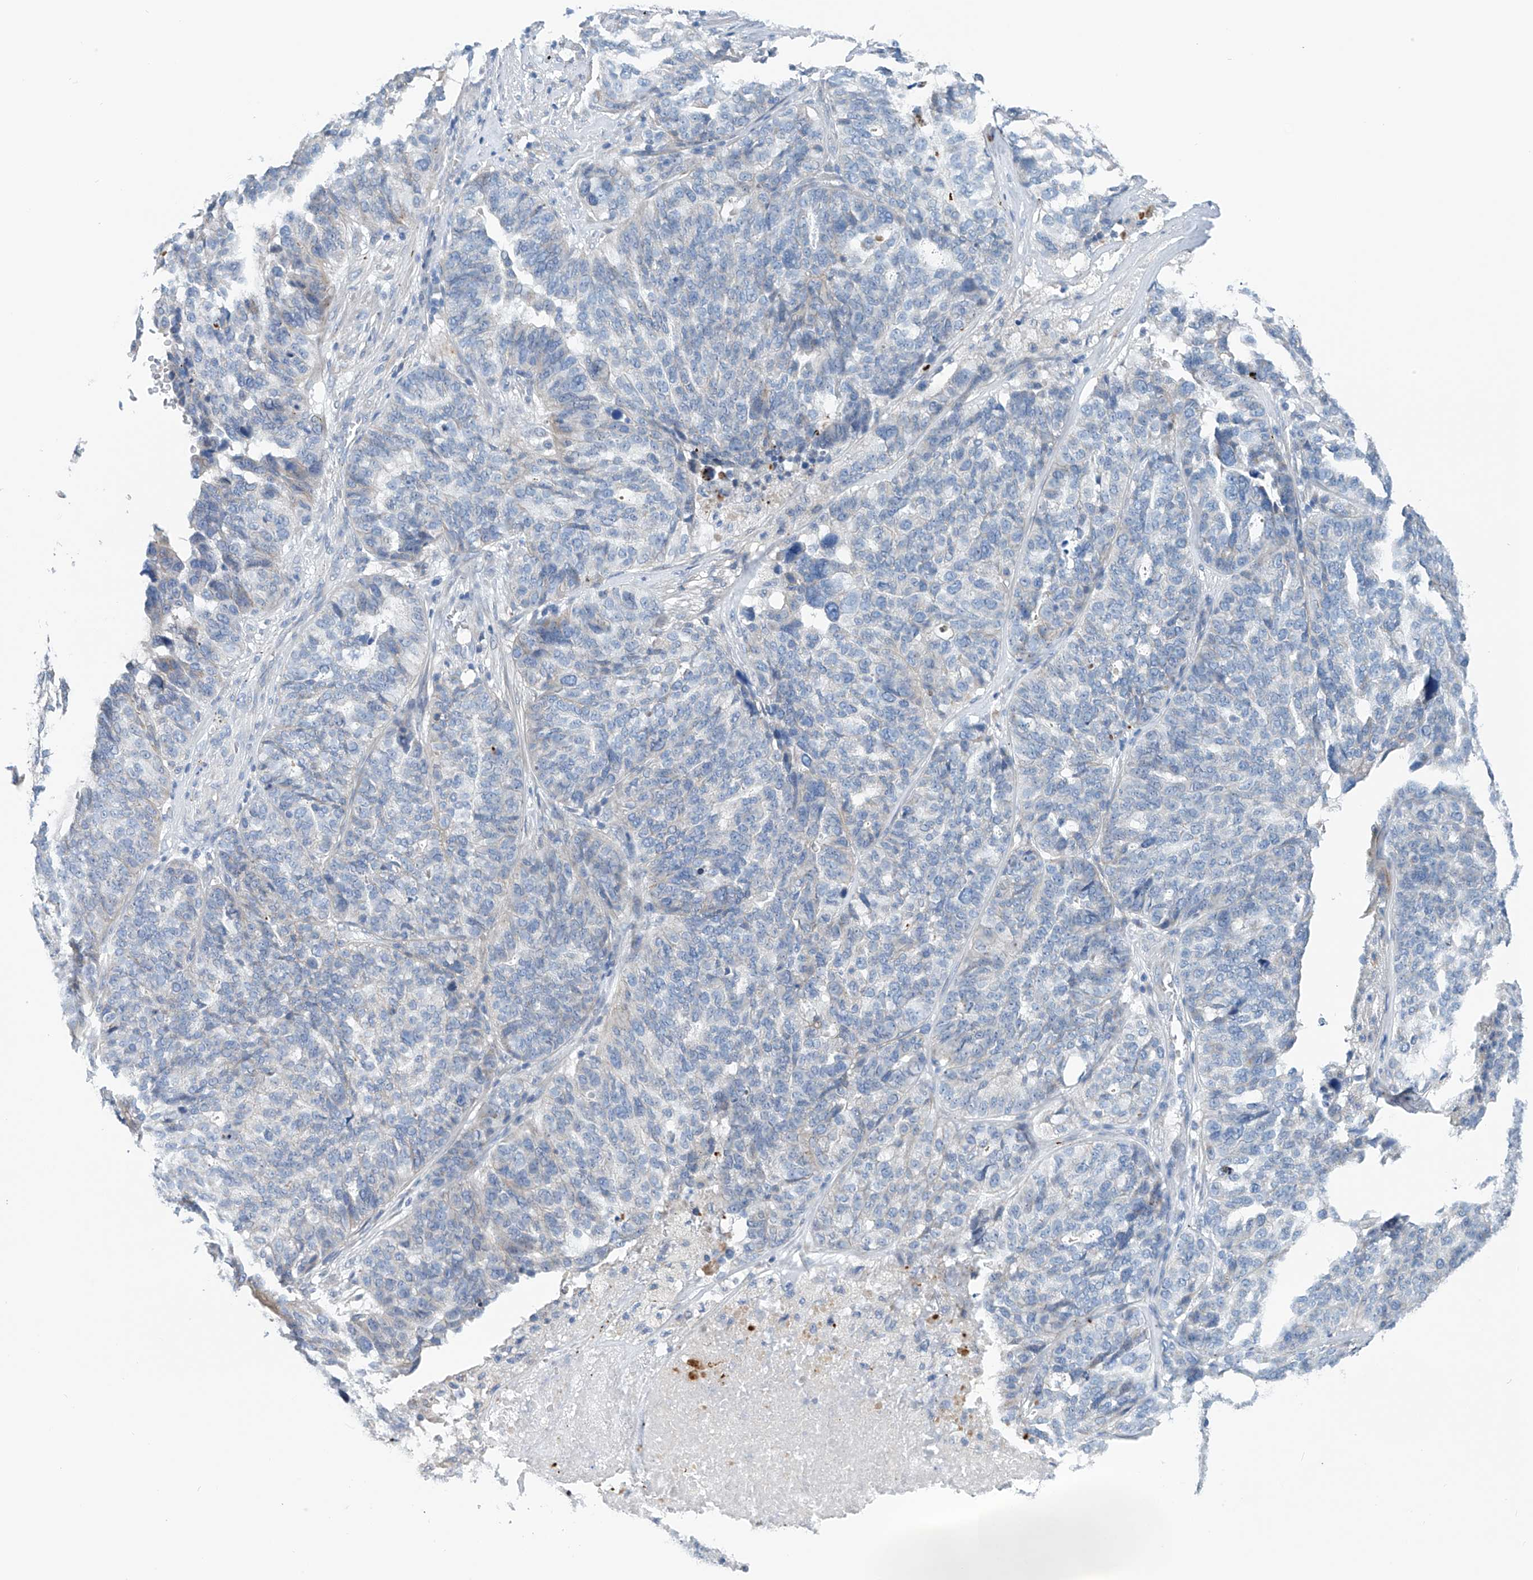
{"staining": {"intensity": "negative", "quantity": "none", "location": "none"}, "tissue": "ovarian cancer", "cell_type": "Tumor cells", "image_type": "cancer", "snomed": [{"axis": "morphology", "description": "Cystadenocarcinoma, serous, NOS"}, {"axis": "topography", "description": "Ovary"}], "caption": "There is no significant staining in tumor cells of ovarian cancer. (Stains: DAB (3,3'-diaminobenzidine) IHC with hematoxylin counter stain, Microscopy: brightfield microscopy at high magnification).", "gene": "CEP85L", "patient": {"sex": "female", "age": 59}}